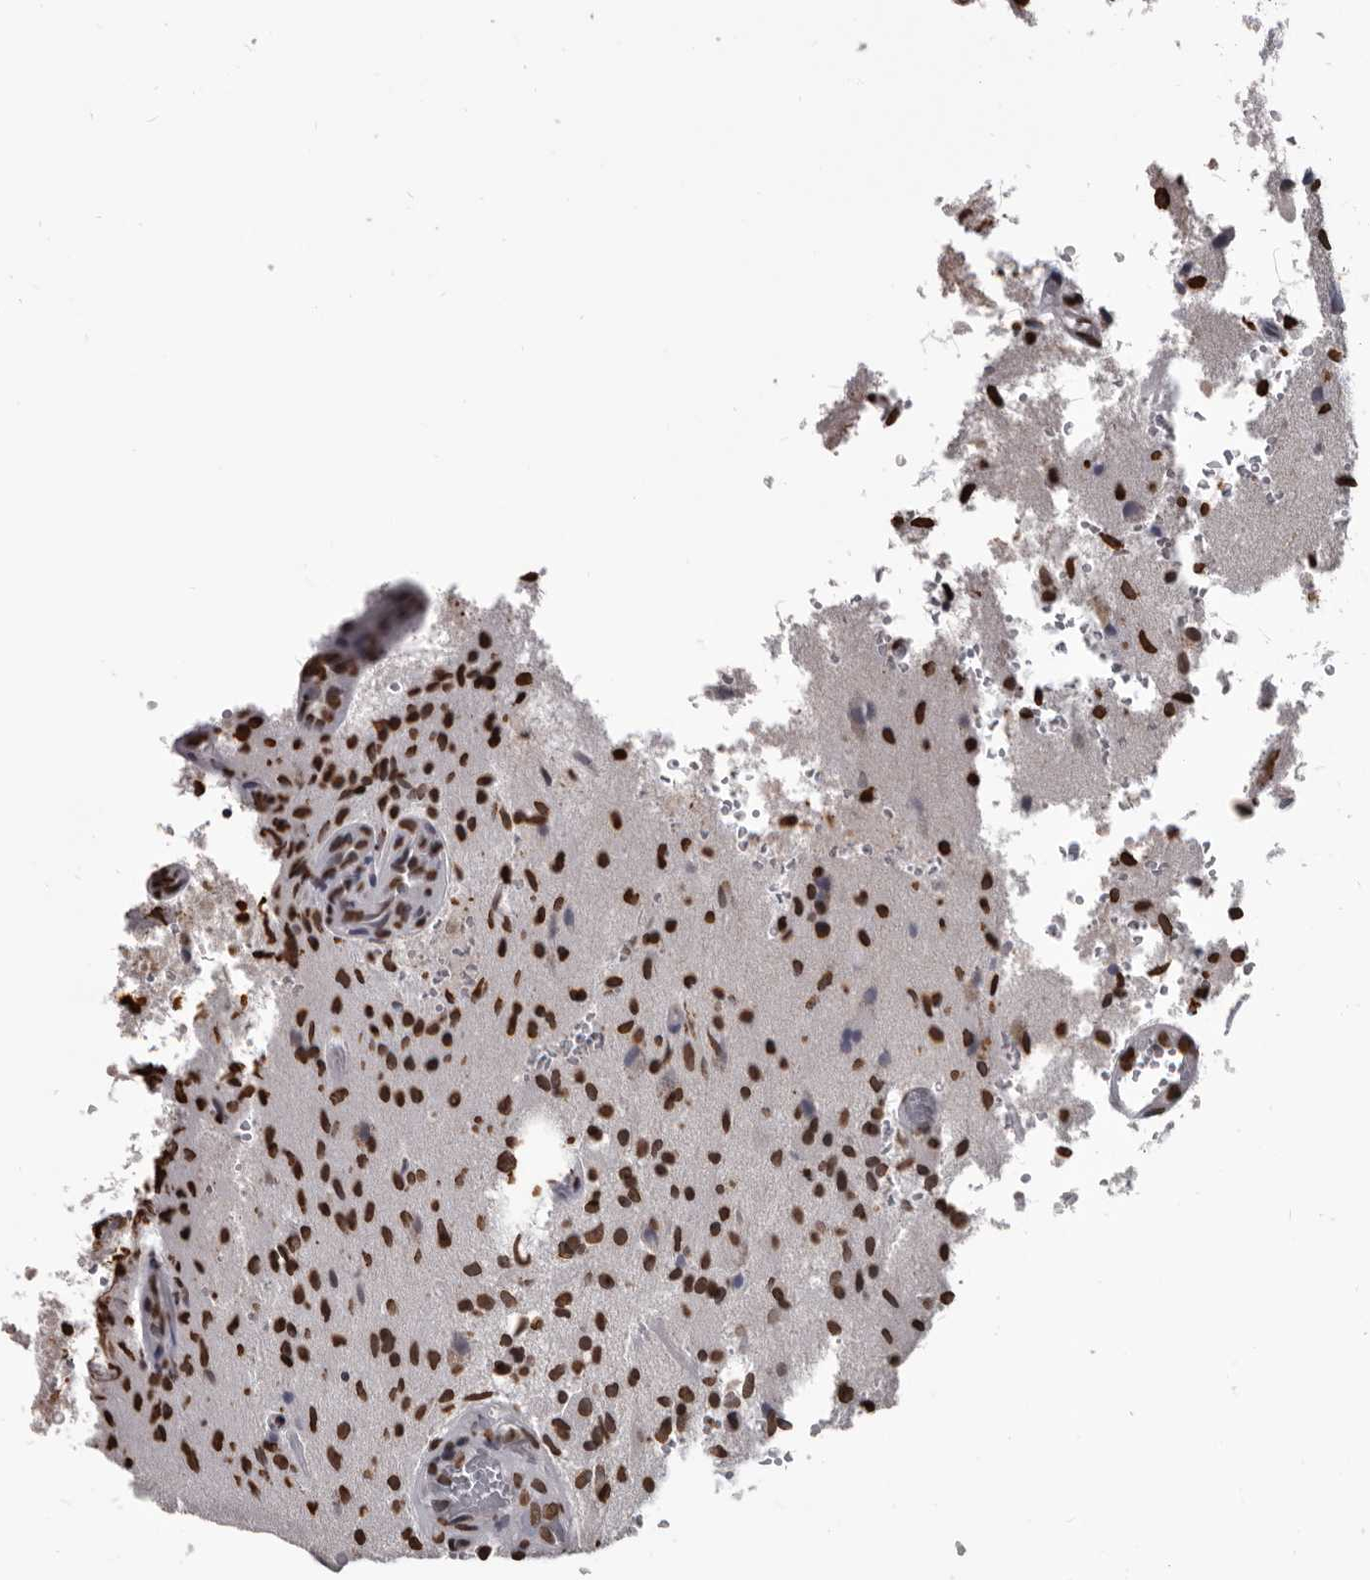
{"staining": {"intensity": "strong", "quantity": ">75%", "location": "nuclear"}, "tissue": "glioma", "cell_type": "Tumor cells", "image_type": "cancer", "snomed": [{"axis": "morphology", "description": "Normal tissue, NOS"}, {"axis": "morphology", "description": "Glioma, malignant, High grade"}, {"axis": "topography", "description": "Cerebral cortex"}], "caption": "Strong nuclear protein positivity is identified in about >75% of tumor cells in malignant glioma (high-grade).", "gene": "AHR", "patient": {"sex": "male", "age": 77}}